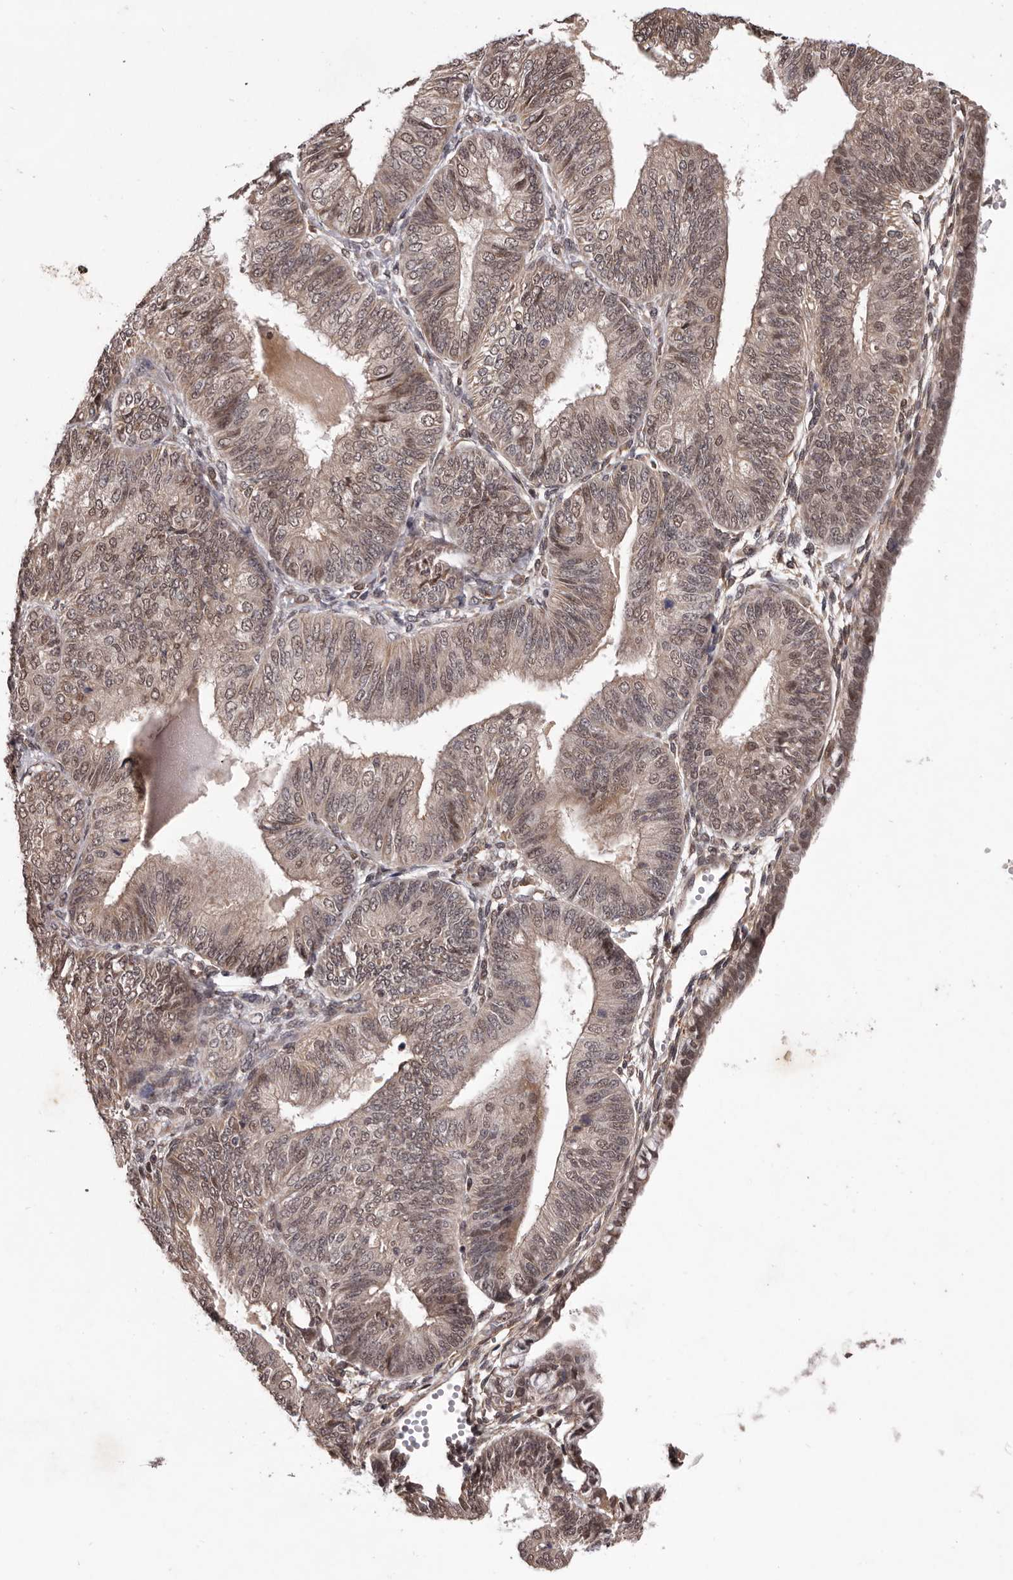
{"staining": {"intensity": "moderate", "quantity": "25%-75%", "location": "nuclear"}, "tissue": "endometrial cancer", "cell_type": "Tumor cells", "image_type": "cancer", "snomed": [{"axis": "morphology", "description": "Adenocarcinoma, NOS"}, {"axis": "topography", "description": "Endometrium"}], "caption": "A histopathology image of adenocarcinoma (endometrial) stained for a protein demonstrates moderate nuclear brown staining in tumor cells.", "gene": "CELF3", "patient": {"sex": "female", "age": 58}}